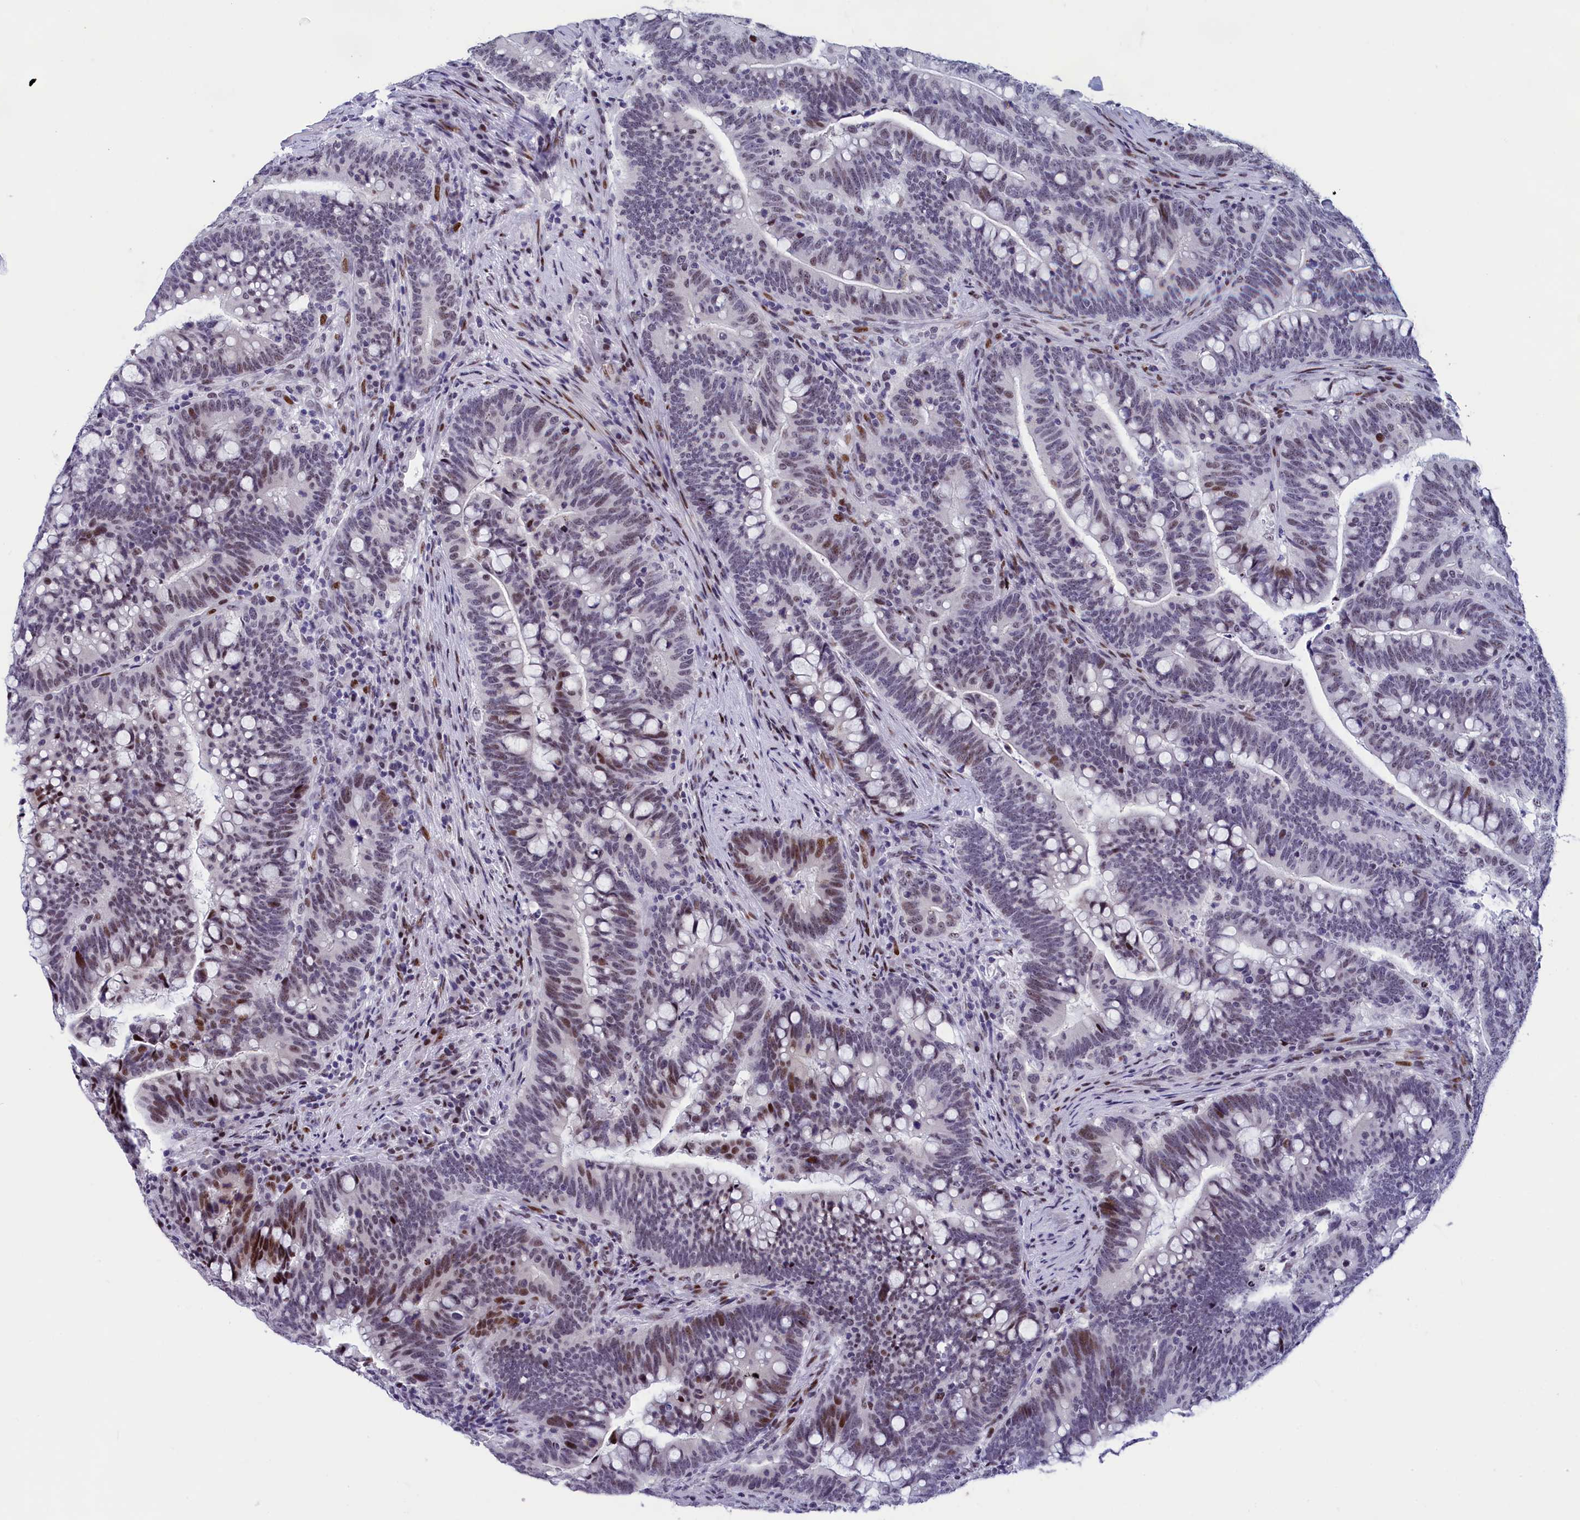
{"staining": {"intensity": "moderate", "quantity": "<25%", "location": "nuclear"}, "tissue": "colorectal cancer", "cell_type": "Tumor cells", "image_type": "cancer", "snomed": [{"axis": "morphology", "description": "Normal tissue, NOS"}, {"axis": "morphology", "description": "Adenocarcinoma, NOS"}, {"axis": "topography", "description": "Colon"}], "caption": "This photomicrograph demonstrates immunohistochemistry staining of human adenocarcinoma (colorectal), with low moderate nuclear expression in about <25% of tumor cells.", "gene": "NSA2", "patient": {"sex": "female", "age": 66}}